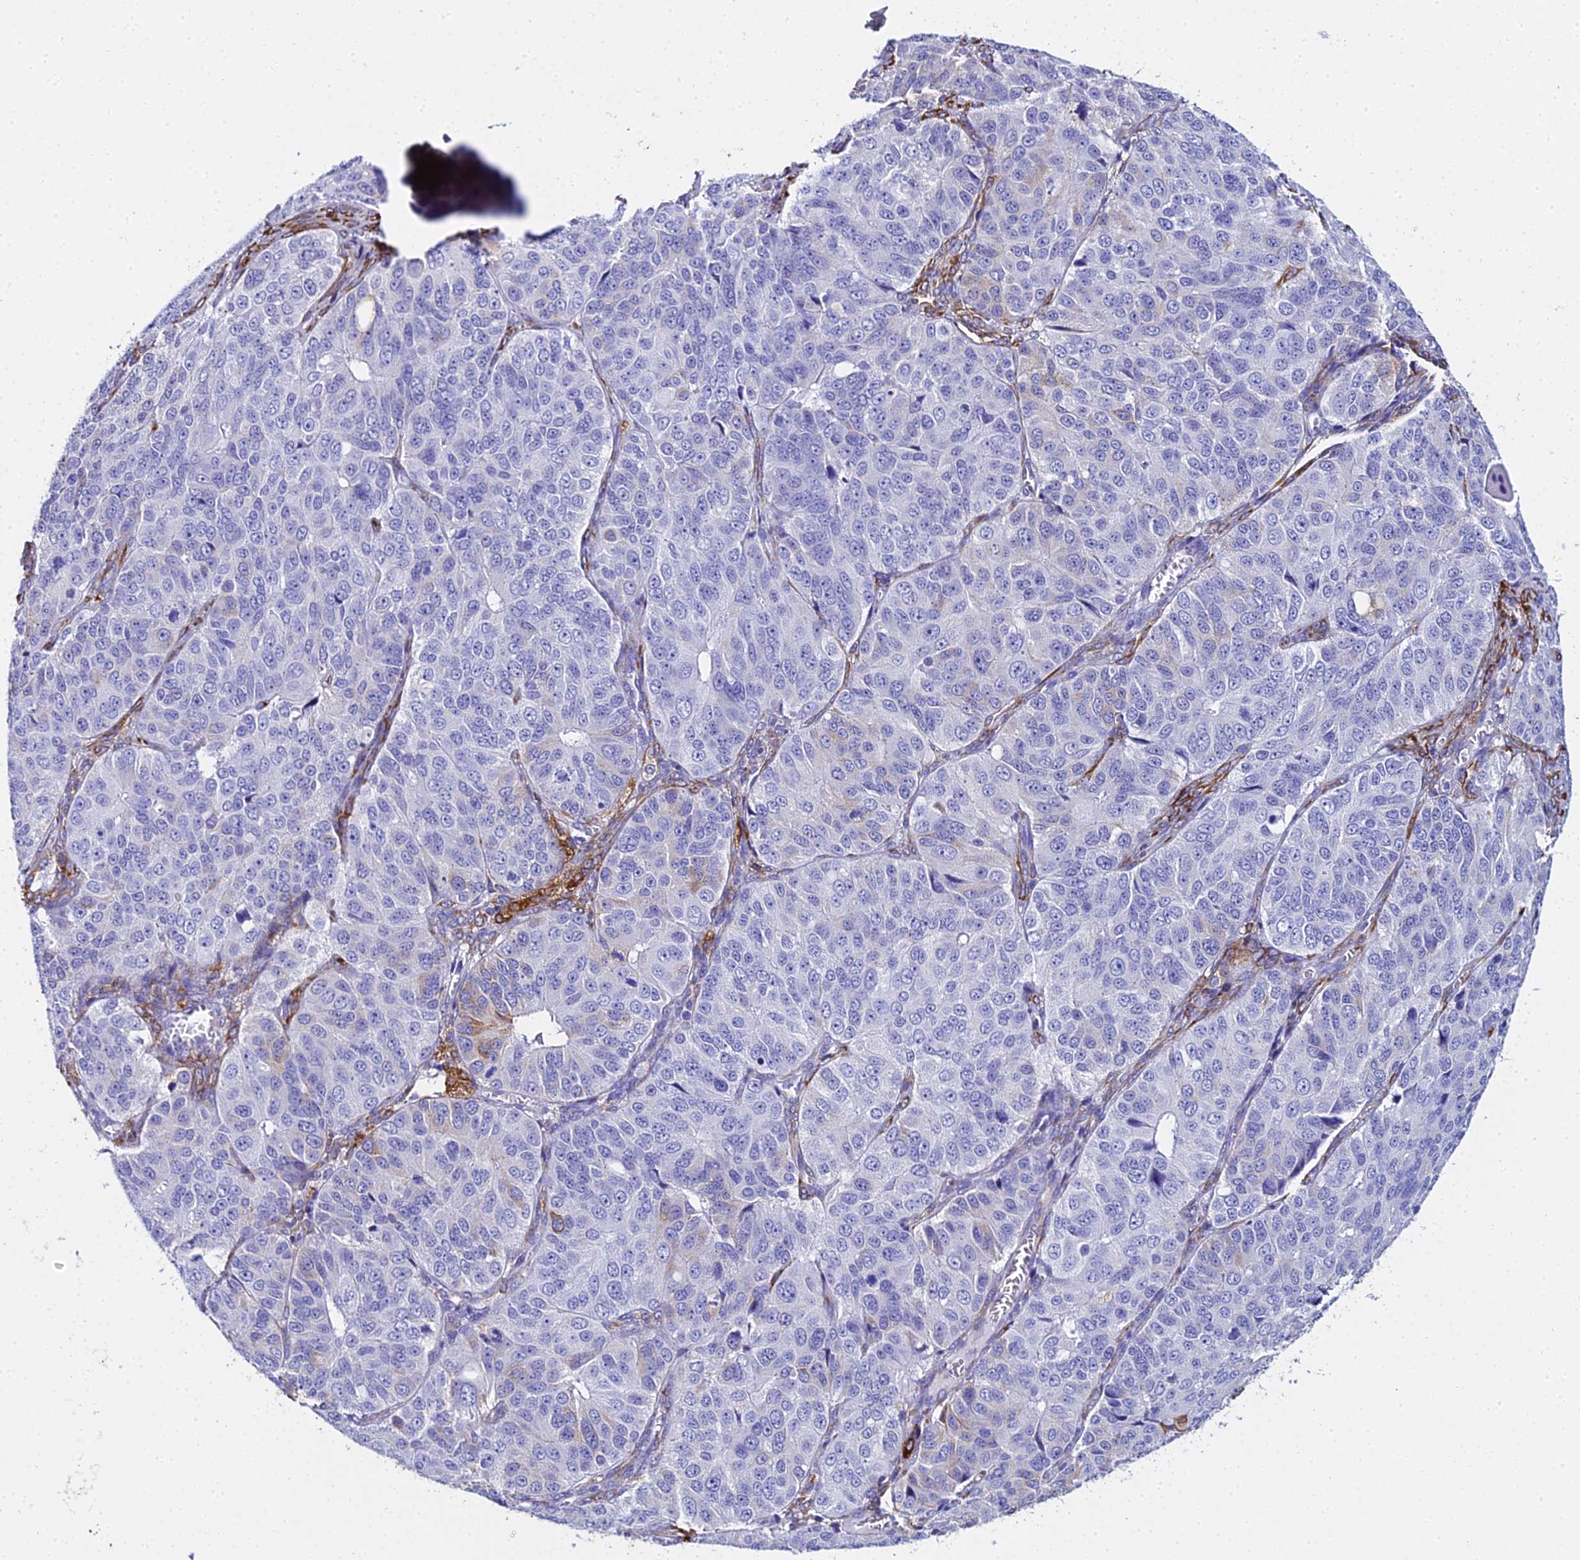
{"staining": {"intensity": "weak", "quantity": "<25%", "location": "cytoplasmic/membranous"}, "tissue": "ovarian cancer", "cell_type": "Tumor cells", "image_type": "cancer", "snomed": [{"axis": "morphology", "description": "Carcinoma, endometroid"}, {"axis": "topography", "description": "Ovary"}], "caption": "Ovarian endometroid carcinoma stained for a protein using immunohistochemistry demonstrates no staining tumor cells.", "gene": "TXNDC5", "patient": {"sex": "female", "age": 51}}